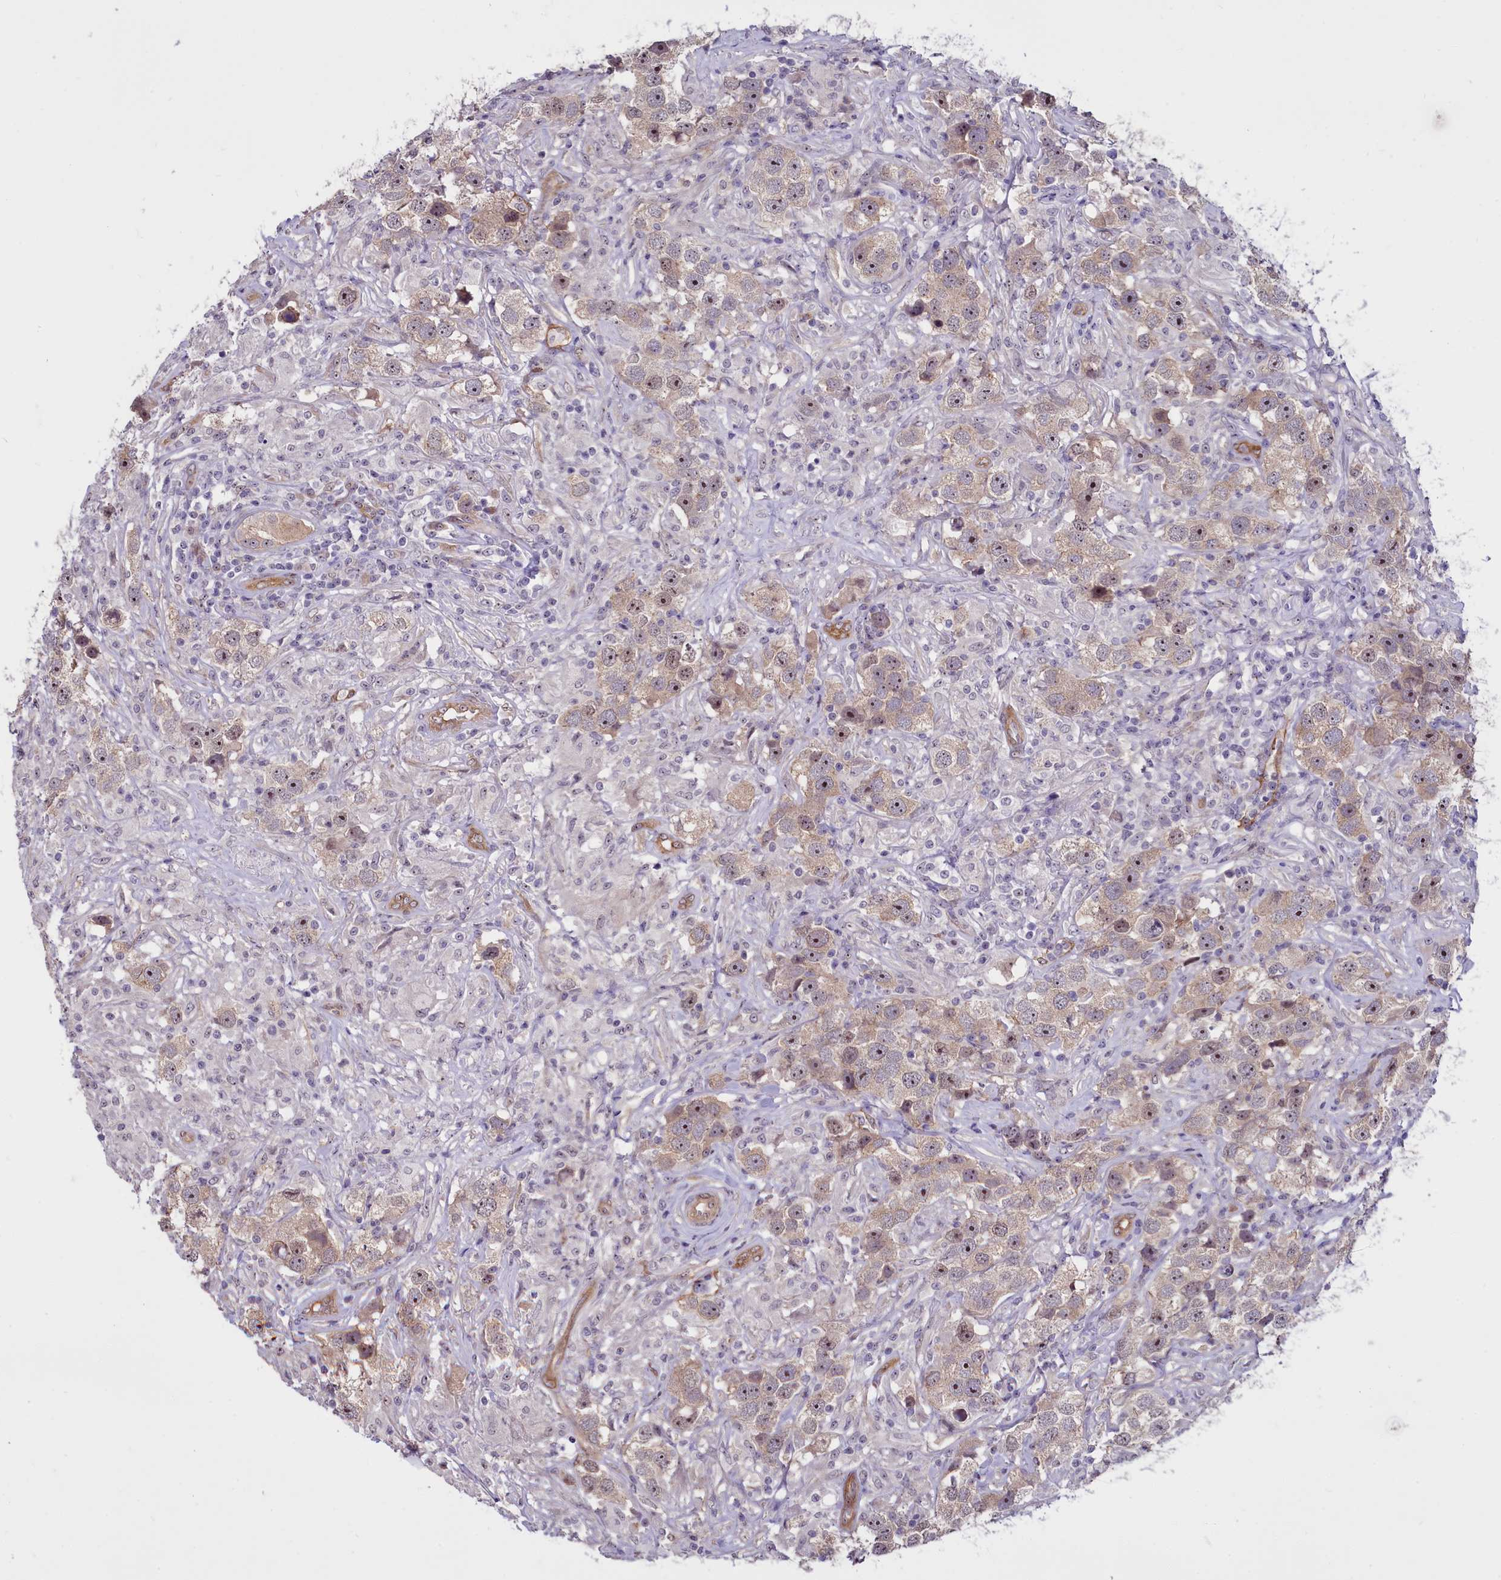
{"staining": {"intensity": "weak", "quantity": ">75%", "location": "cytoplasmic/membranous,nuclear"}, "tissue": "testis cancer", "cell_type": "Tumor cells", "image_type": "cancer", "snomed": [{"axis": "morphology", "description": "Seminoma, NOS"}, {"axis": "topography", "description": "Testis"}], "caption": "Protein staining displays weak cytoplasmic/membranous and nuclear staining in about >75% of tumor cells in testis cancer (seminoma).", "gene": "BCAR1", "patient": {"sex": "male", "age": 49}}